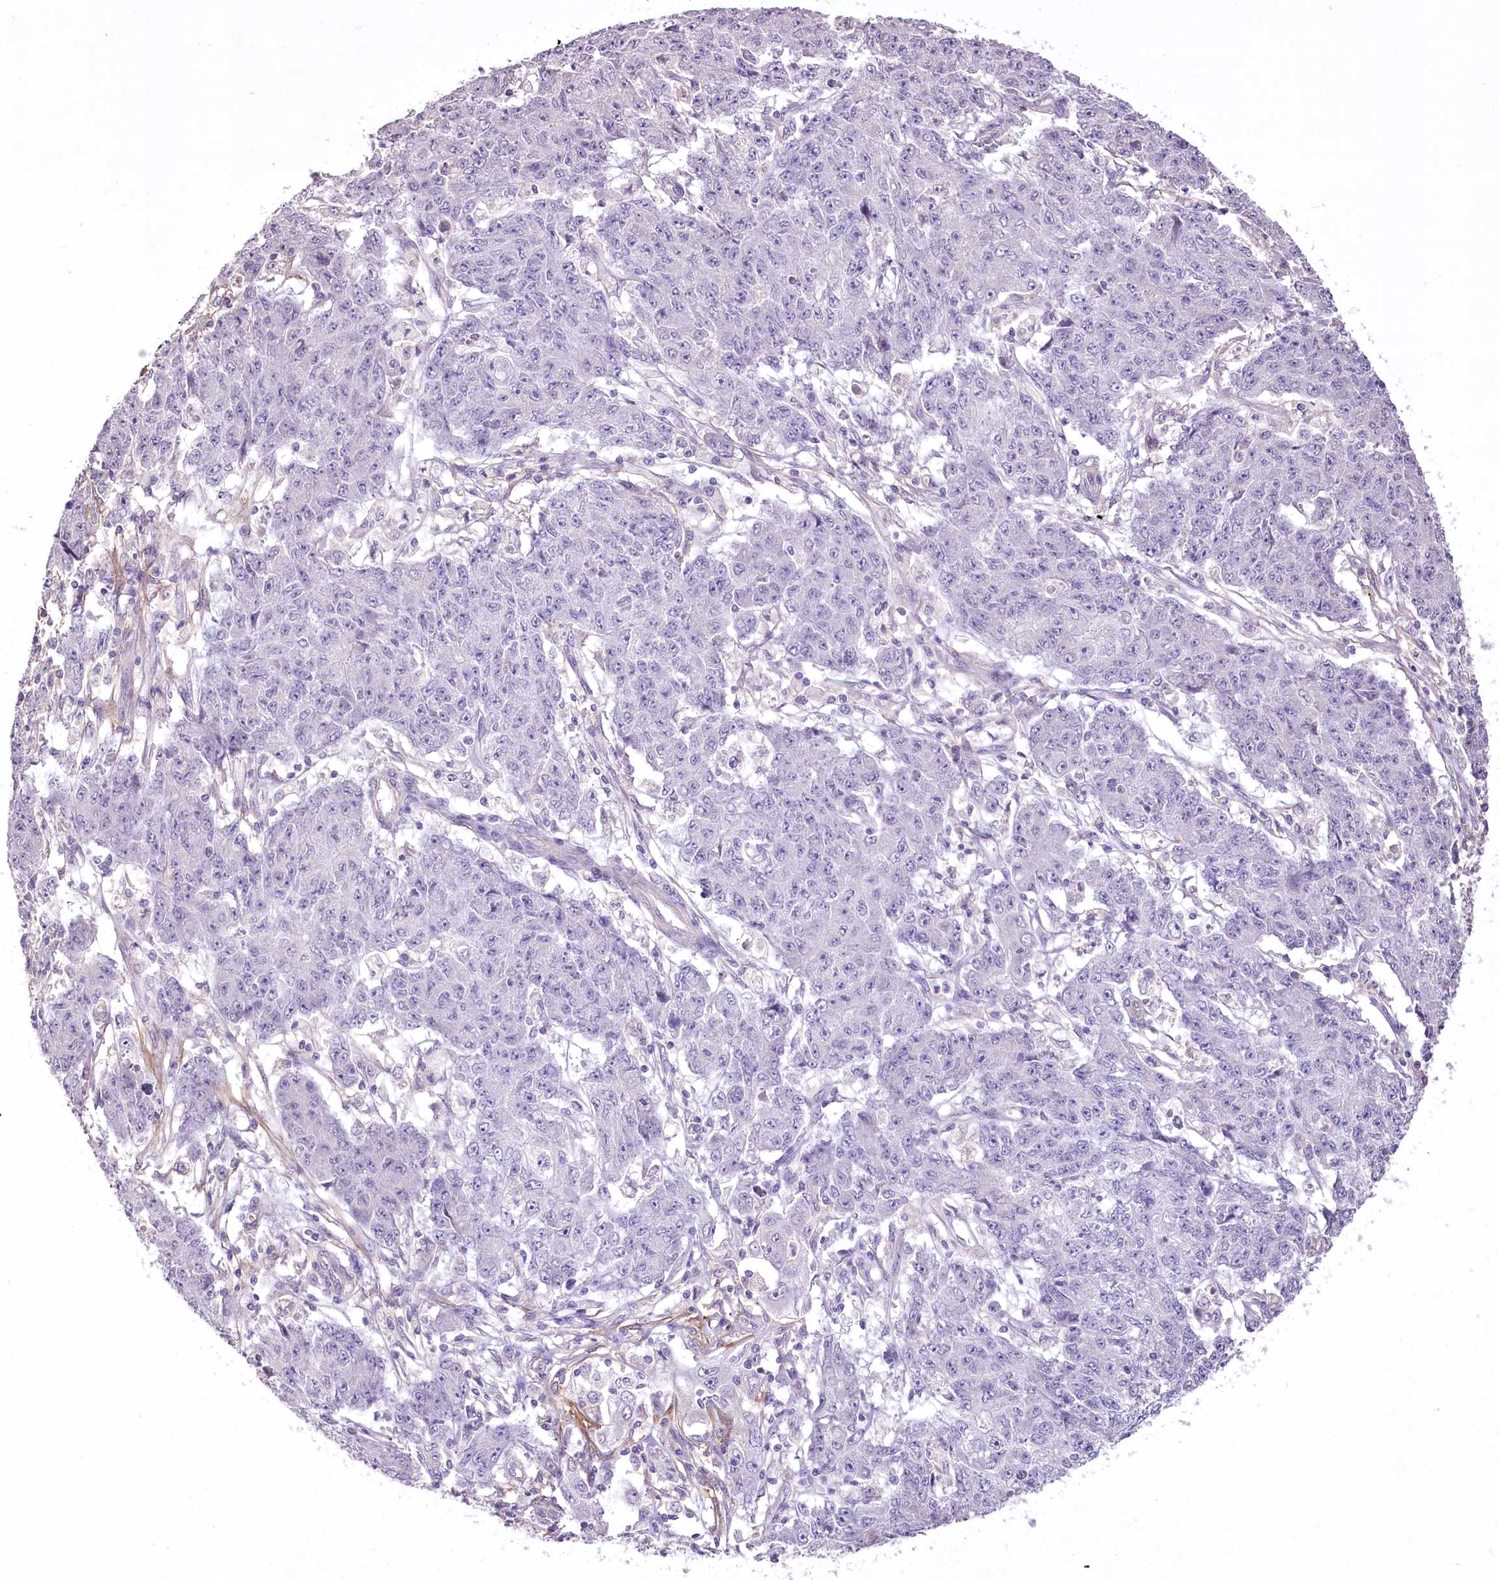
{"staining": {"intensity": "negative", "quantity": "none", "location": "none"}, "tissue": "ovarian cancer", "cell_type": "Tumor cells", "image_type": "cancer", "snomed": [{"axis": "morphology", "description": "Carcinoma, endometroid"}, {"axis": "topography", "description": "Ovary"}], "caption": "A high-resolution photomicrograph shows IHC staining of endometroid carcinoma (ovarian), which shows no significant positivity in tumor cells.", "gene": "ENPP1", "patient": {"sex": "female", "age": 42}}